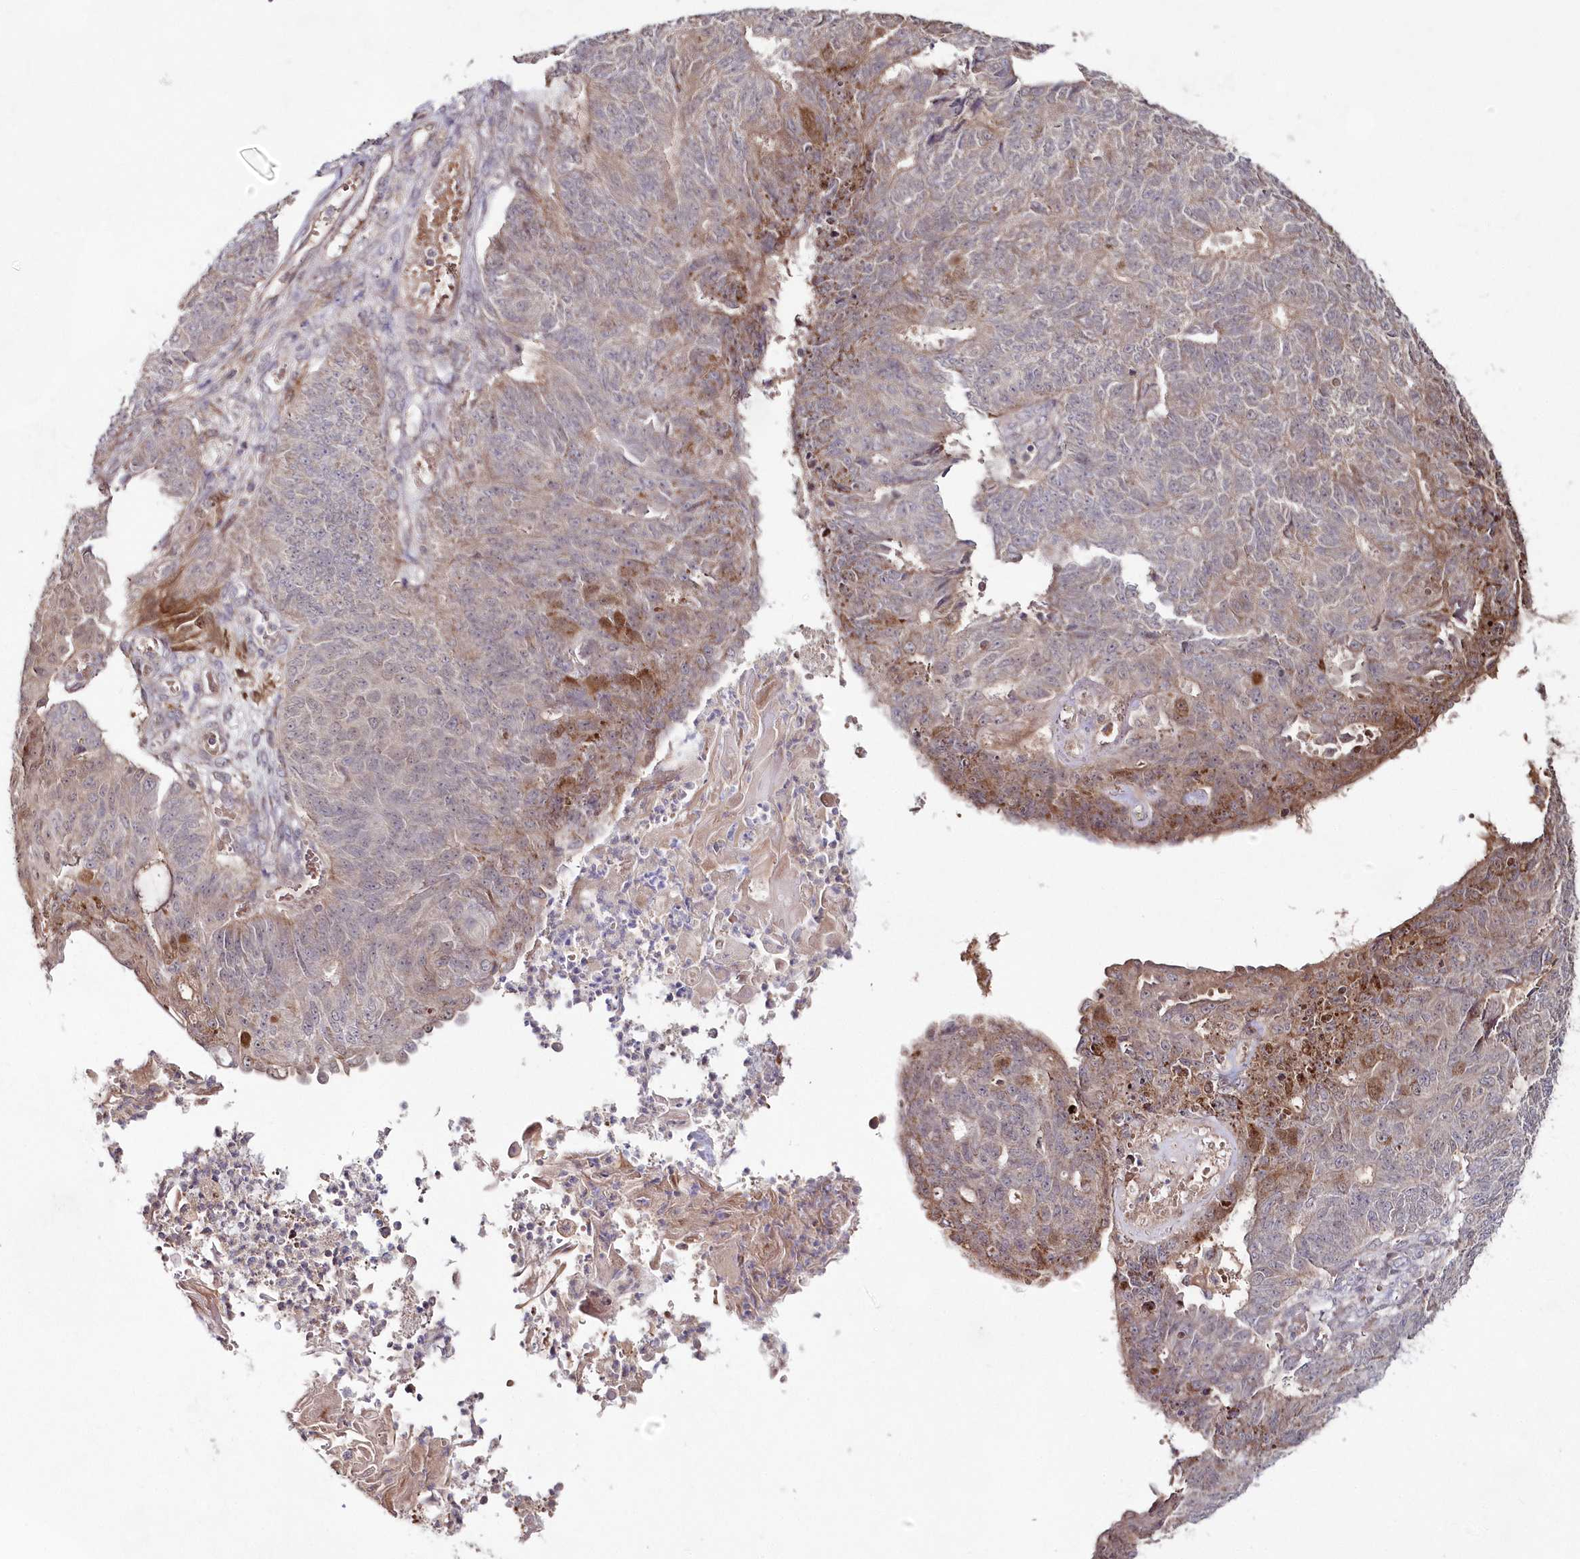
{"staining": {"intensity": "moderate", "quantity": "25%-75%", "location": "cytoplasmic/membranous"}, "tissue": "endometrial cancer", "cell_type": "Tumor cells", "image_type": "cancer", "snomed": [{"axis": "morphology", "description": "Adenocarcinoma, NOS"}, {"axis": "topography", "description": "Endometrium"}], "caption": "This histopathology image reveals endometrial adenocarcinoma stained with IHC to label a protein in brown. The cytoplasmic/membranous of tumor cells show moderate positivity for the protein. Nuclei are counter-stained blue.", "gene": "IMPA1", "patient": {"sex": "female", "age": 32}}